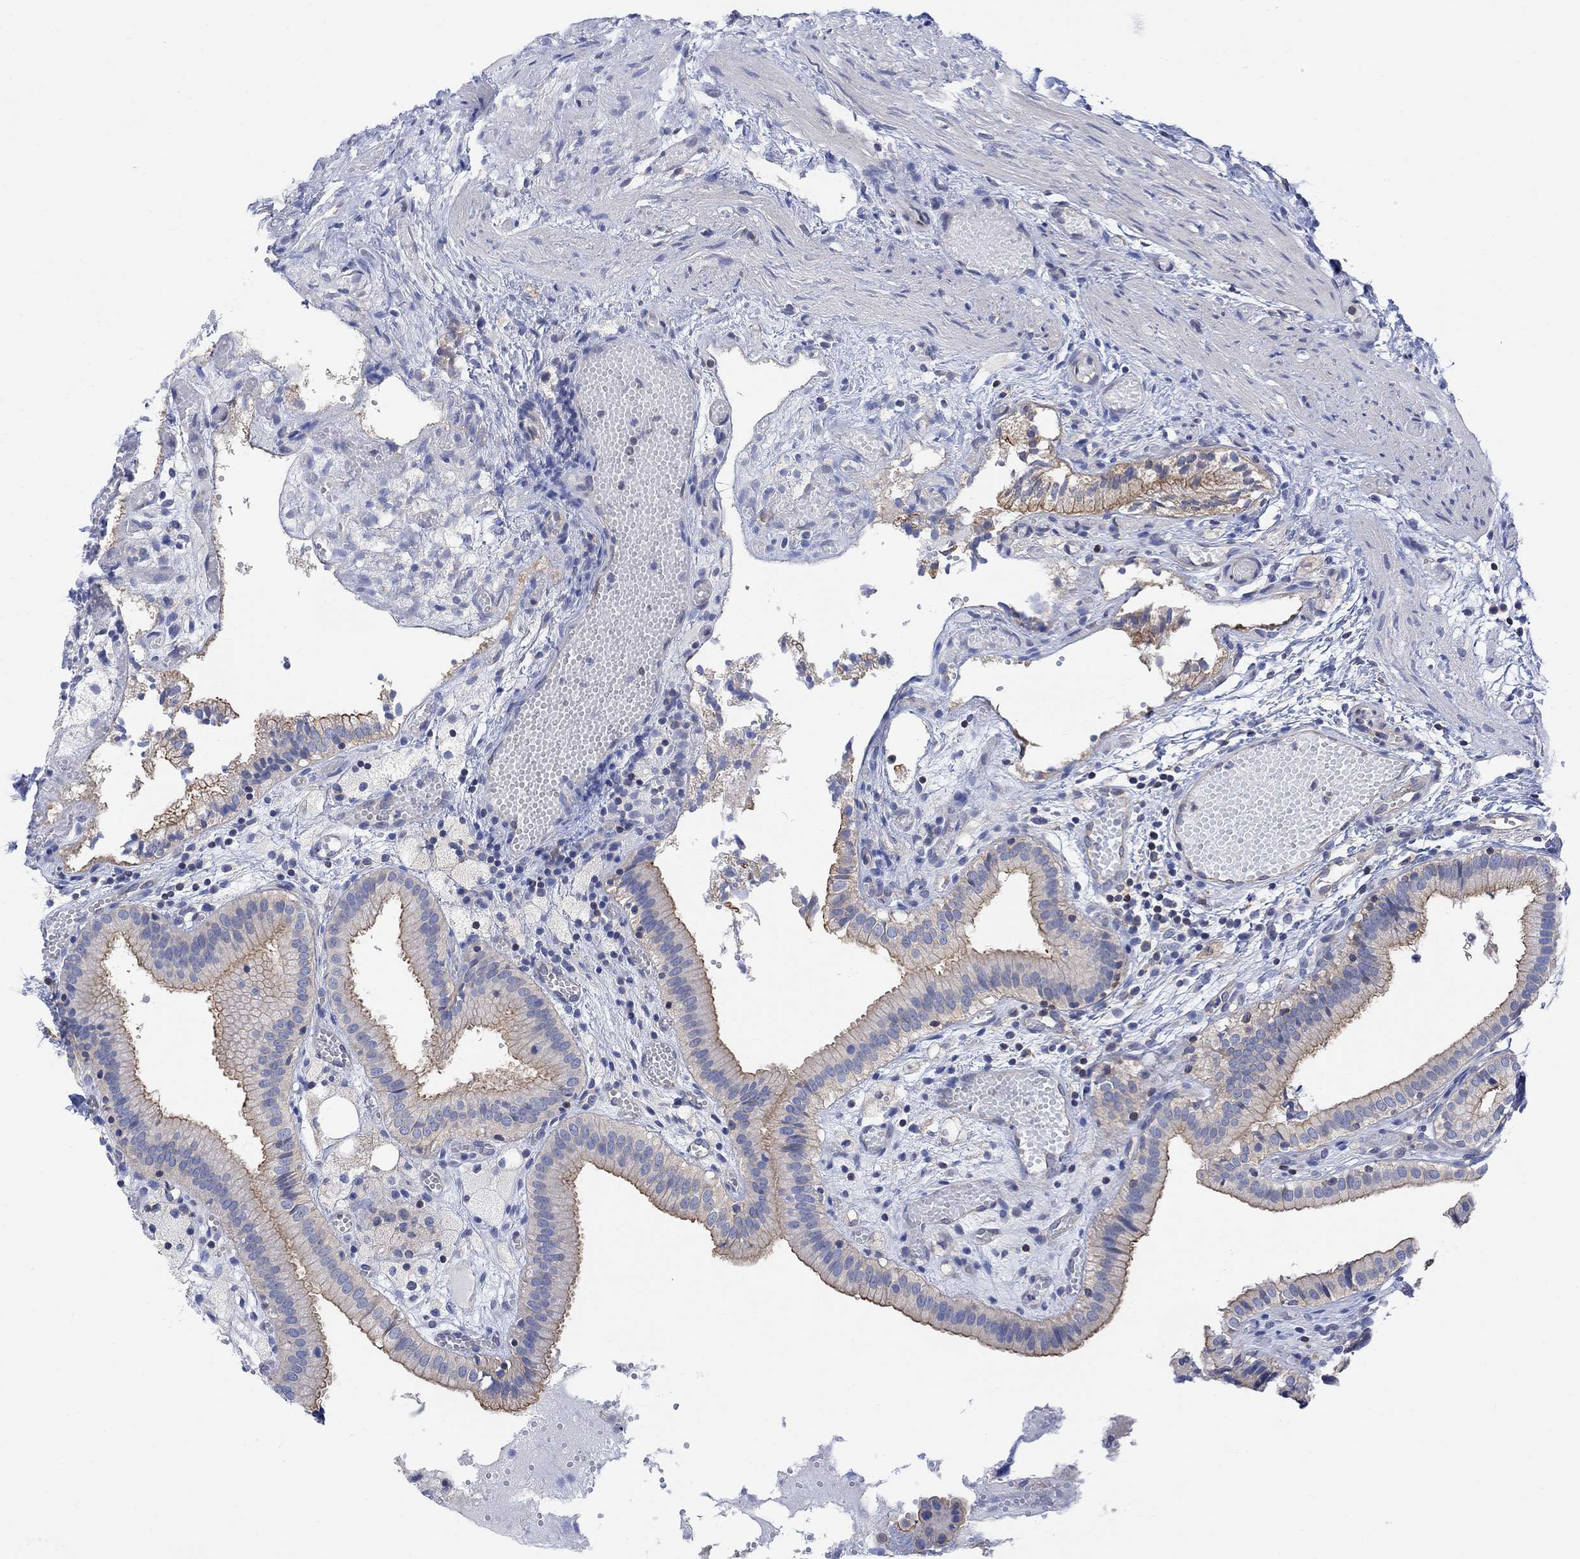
{"staining": {"intensity": "moderate", "quantity": "25%-75%", "location": "cytoplasmic/membranous"}, "tissue": "gallbladder", "cell_type": "Glandular cells", "image_type": "normal", "snomed": [{"axis": "morphology", "description": "Normal tissue, NOS"}, {"axis": "topography", "description": "Gallbladder"}], "caption": "Glandular cells display medium levels of moderate cytoplasmic/membranous positivity in approximately 25%-75% of cells in benign human gallbladder.", "gene": "GBP5", "patient": {"sex": "female", "age": 24}}